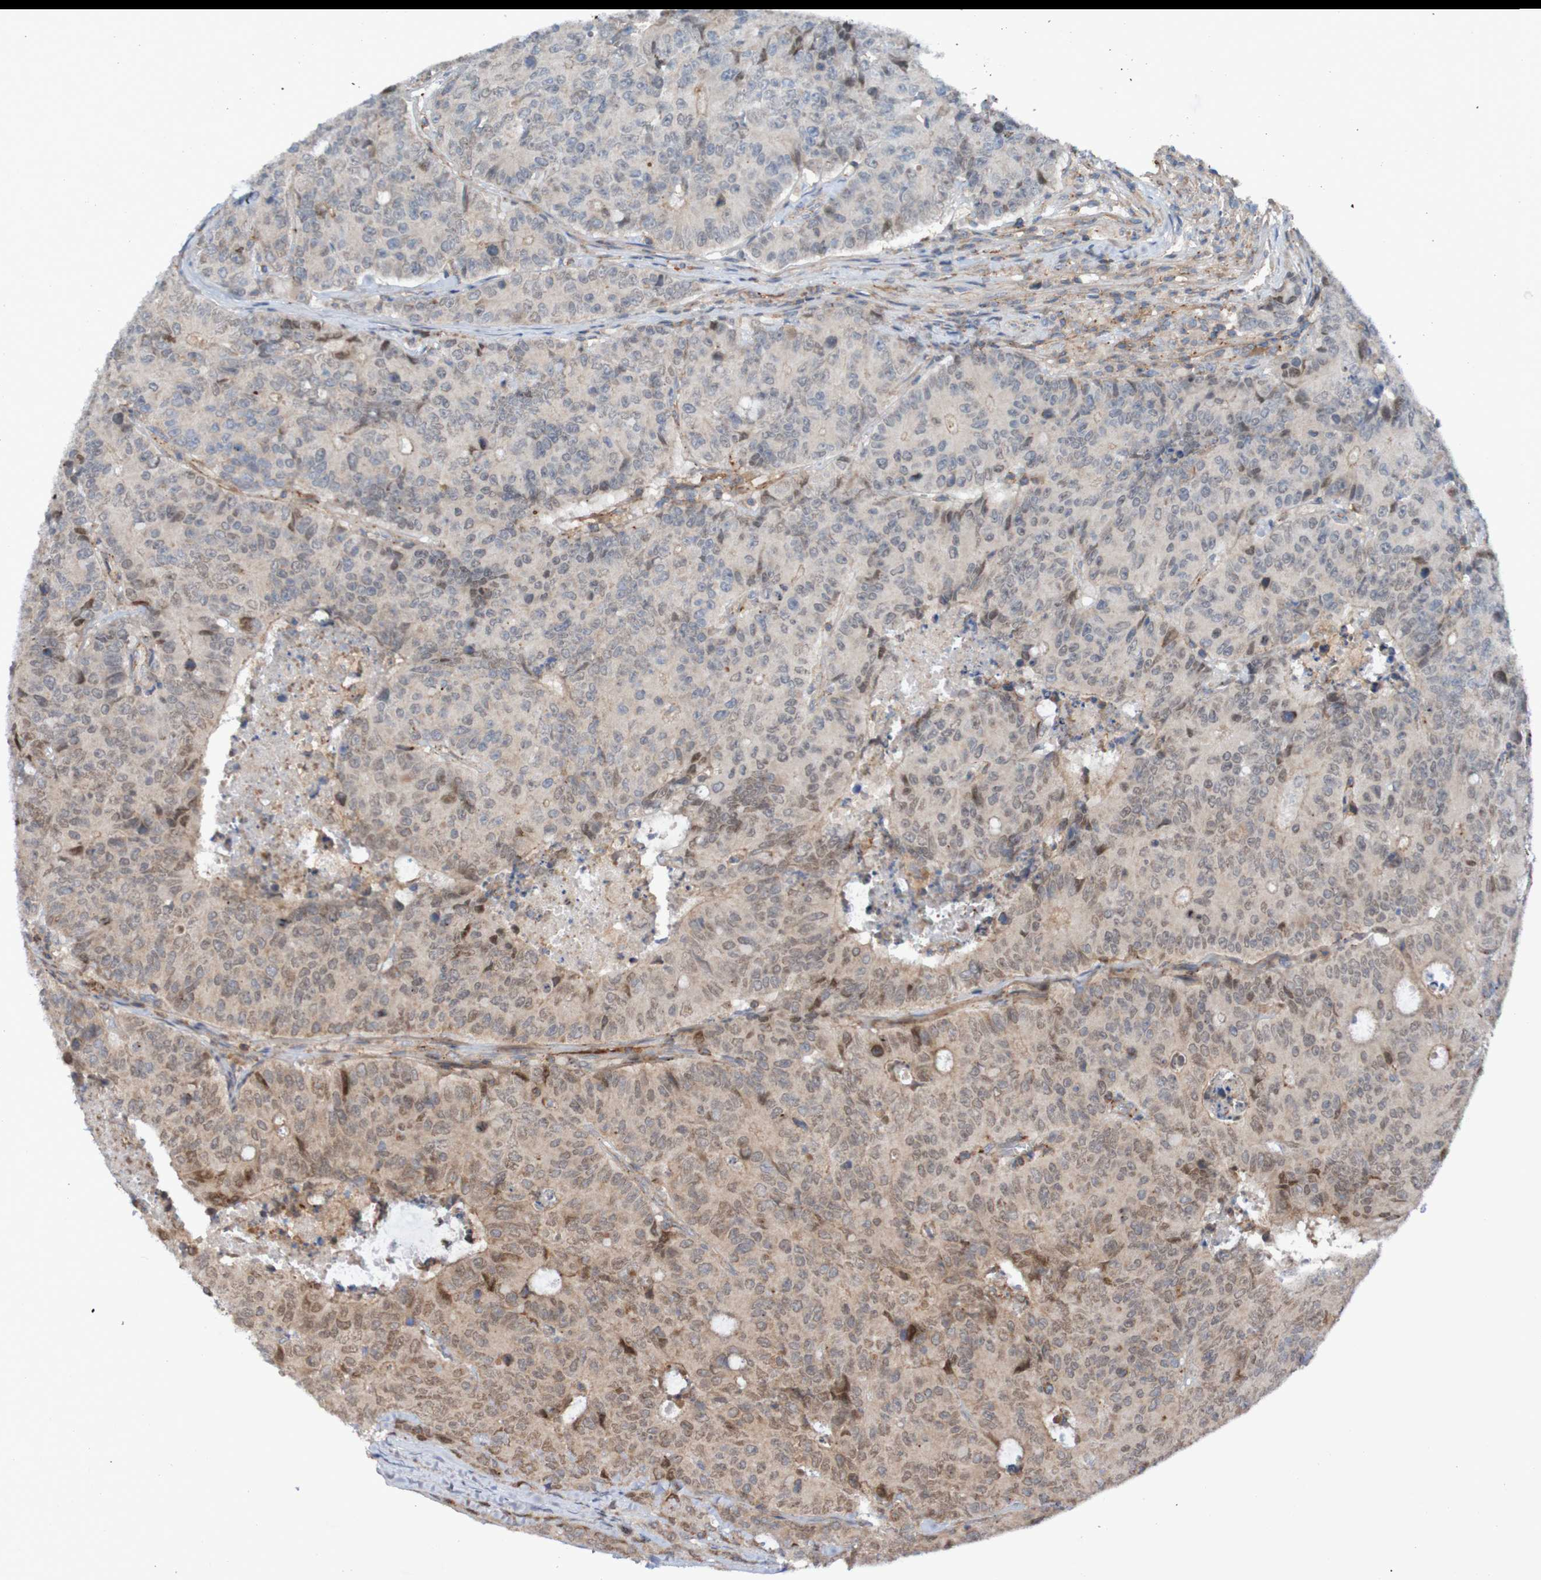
{"staining": {"intensity": "weak", "quantity": ">75%", "location": "cytoplasmic/membranous,nuclear"}, "tissue": "colorectal cancer", "cell_type": "Tumor cells", "image_type": "cancer", "snomed": [{"axis": "morphology", "description": "Adenocarcinoma, NOS"}, {"axis": "topography", "description": "Colon"}], "caption": "Human colorectal cancer stained with a brown dye reveals weak cytoplasmic/membranous and nuclear positive positivity in approximately >75% of tumor cells.", "gene": "PDGFB", "patient": {"sex": "female", "age": 86}}